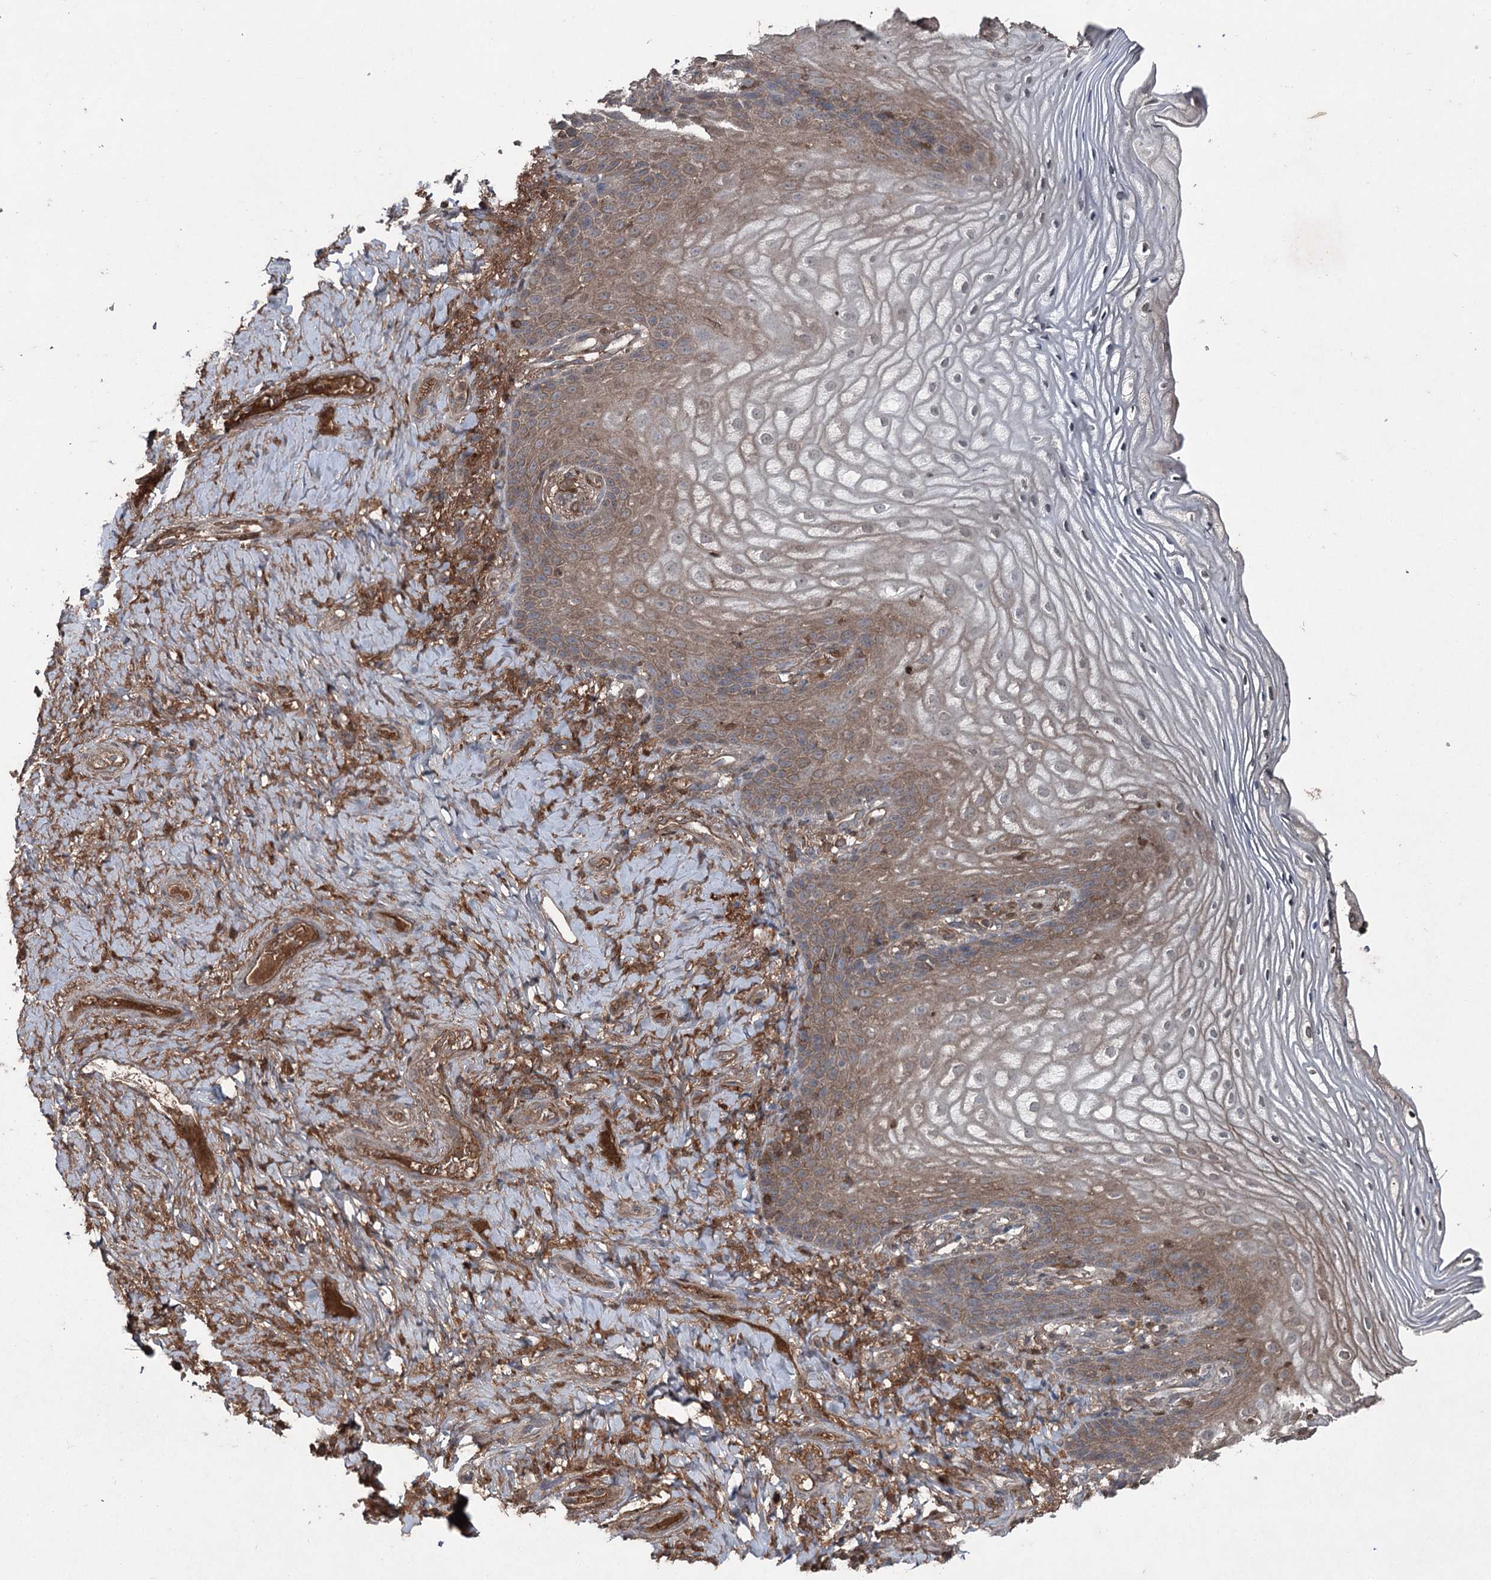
{"staining": {"intensity": "moderate", "quantity": ">75%", "location": "cytoplasmic/membranous"}, "tissue": "vagina", "cell_type": "Squamous epithelial cells", "image_type": "normal", "snomed": [{"axis": "morphology", "description": "Normal tissue, NOS"}, {"axis": "topography", "description": "Vagina"}], "caption": "Approximately >75% of squamous epithelial cells in benign vagina exhibit moderate cytoplasmic/membranous protein staining as visualized by brown immunohistochemical staining.", "gene": "PGLYRP2", "patient": {"sex": "female", "age": 60}}